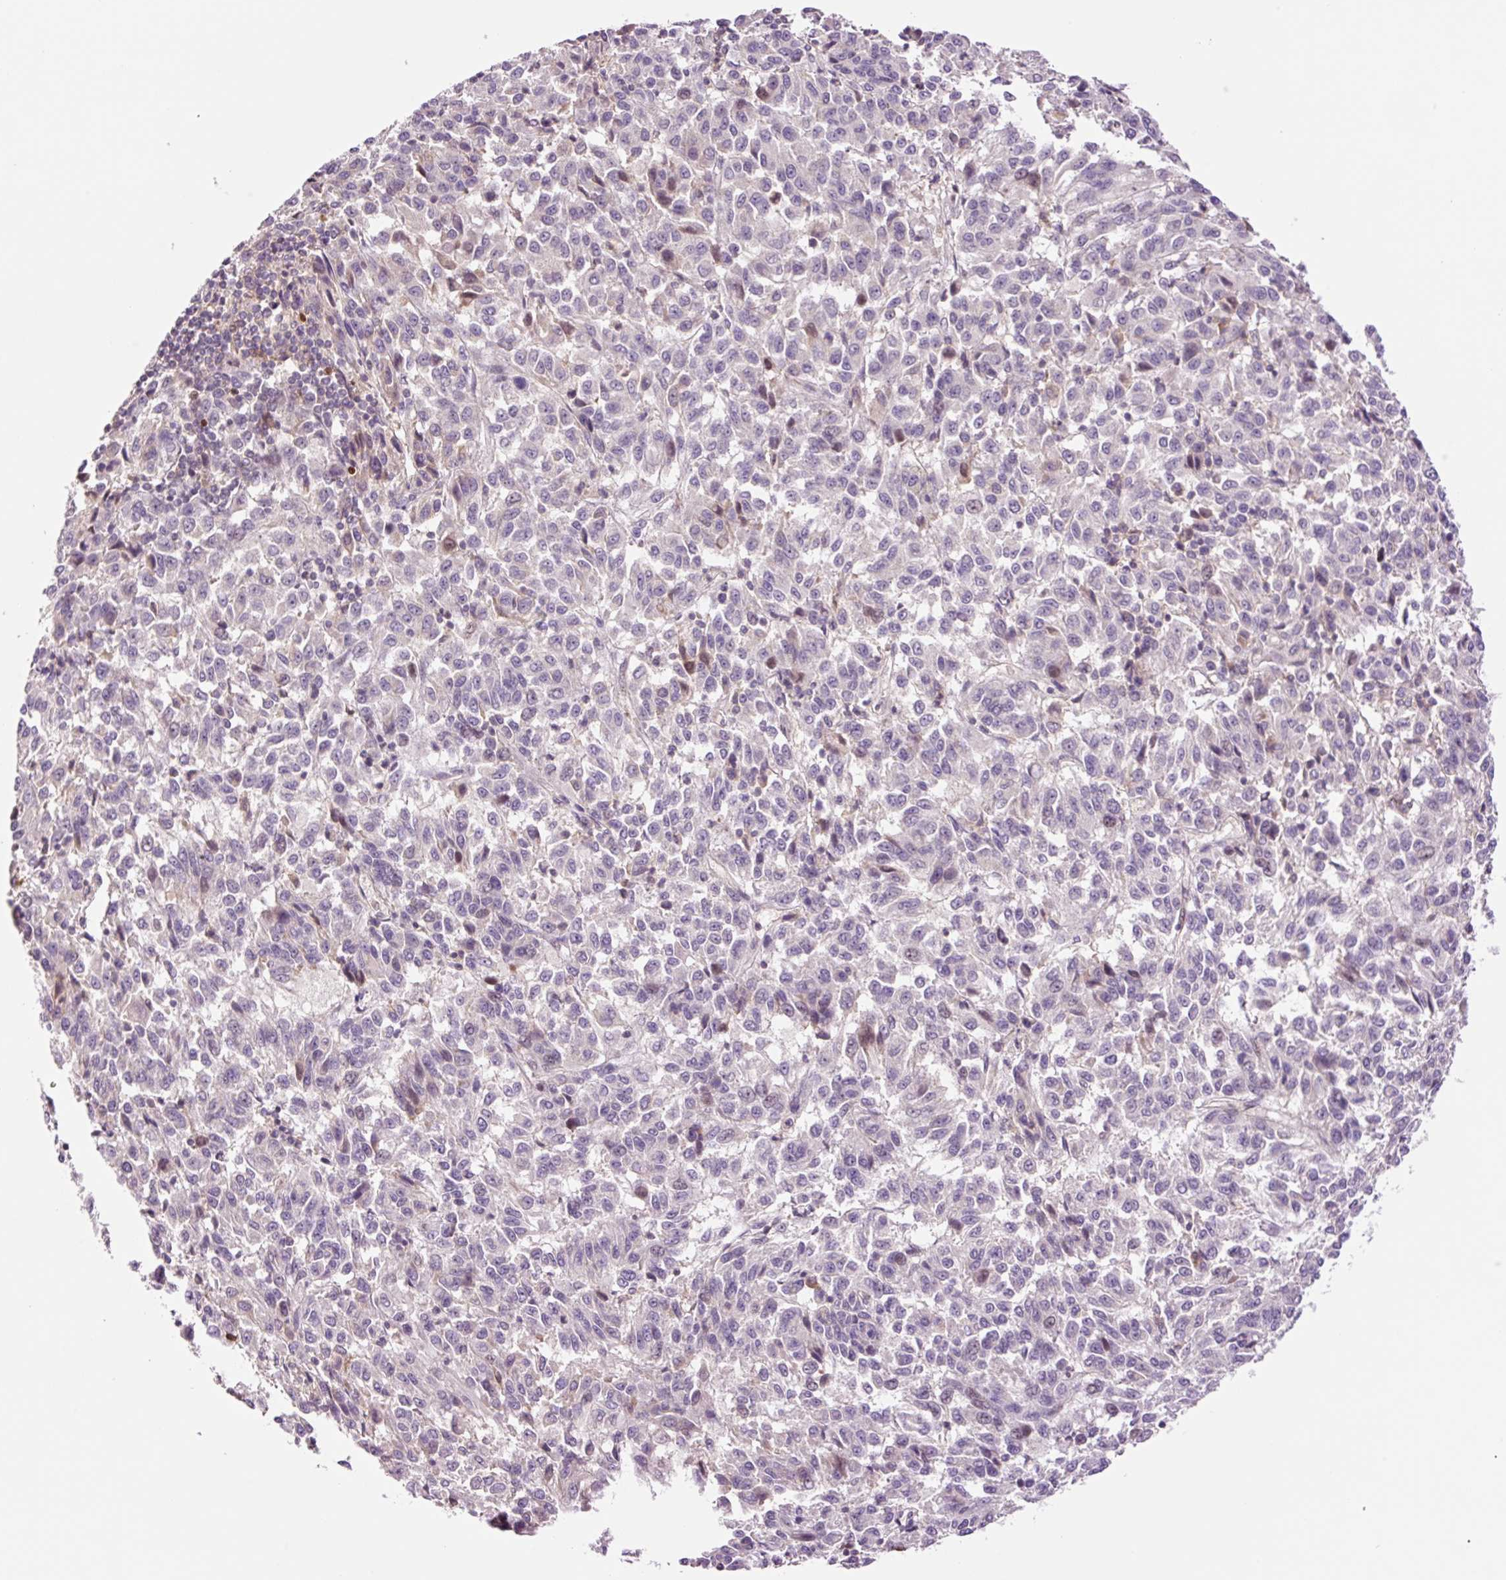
{"staining": {"intensity": "negative", "quantity": "none", "location": "none"}, "tissue": "melanoma", "cell_type": "Tumor cells", "image_type": "cancer", "snomed": [{"axis": "morphology", "description": "Malignant melanoma, Metastatic site"}, {"axis": "topography", "description": "Lung"}], "caption": "Immunohistochemistry image of malignant melanoma (metastatic site) stained for a protein (brown), which demonstrates no expression in tumor cells.", "gene": "DPPA4", "patient": {"sex": "male", "age": 64}}